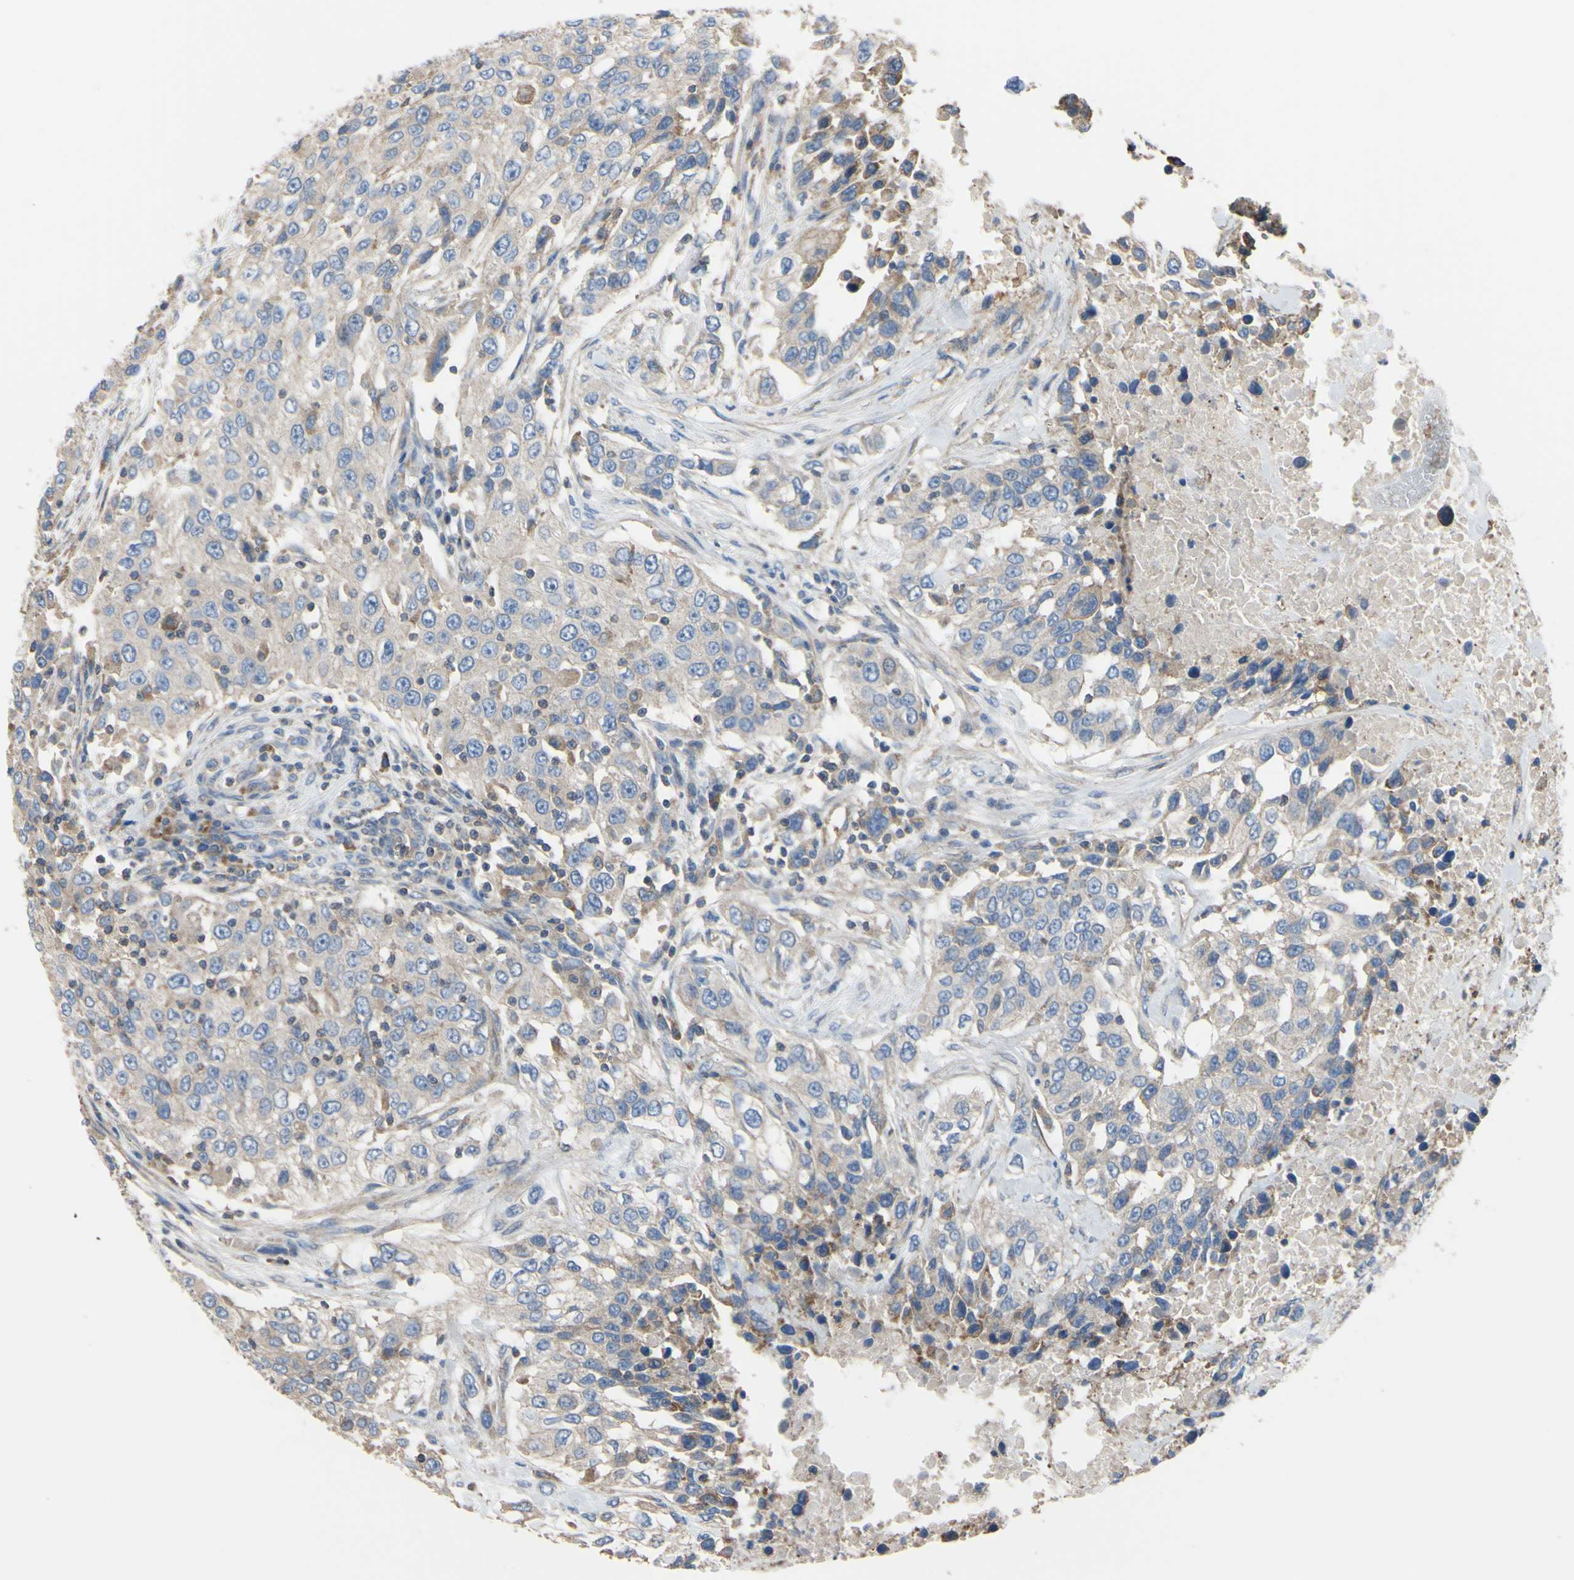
{"staining": {"intensity": "negative", "quantity": "none", "location": "none"}, "tissue": "urothelial cancer", "cell_type": "Tumor cells", "image_type": "cancer", "snomed": [{"axis": "morphology", "description": "Urothelial carcinoma, High grade"}, {"axis": "topography", "description": "Urinary bladder"}], "caption": "Human urothelial cancer stained for a protein using IHC displays no staining in tumor cells.", "gene": "BECN1", "patient": {"sex": "female", "age": 80}}